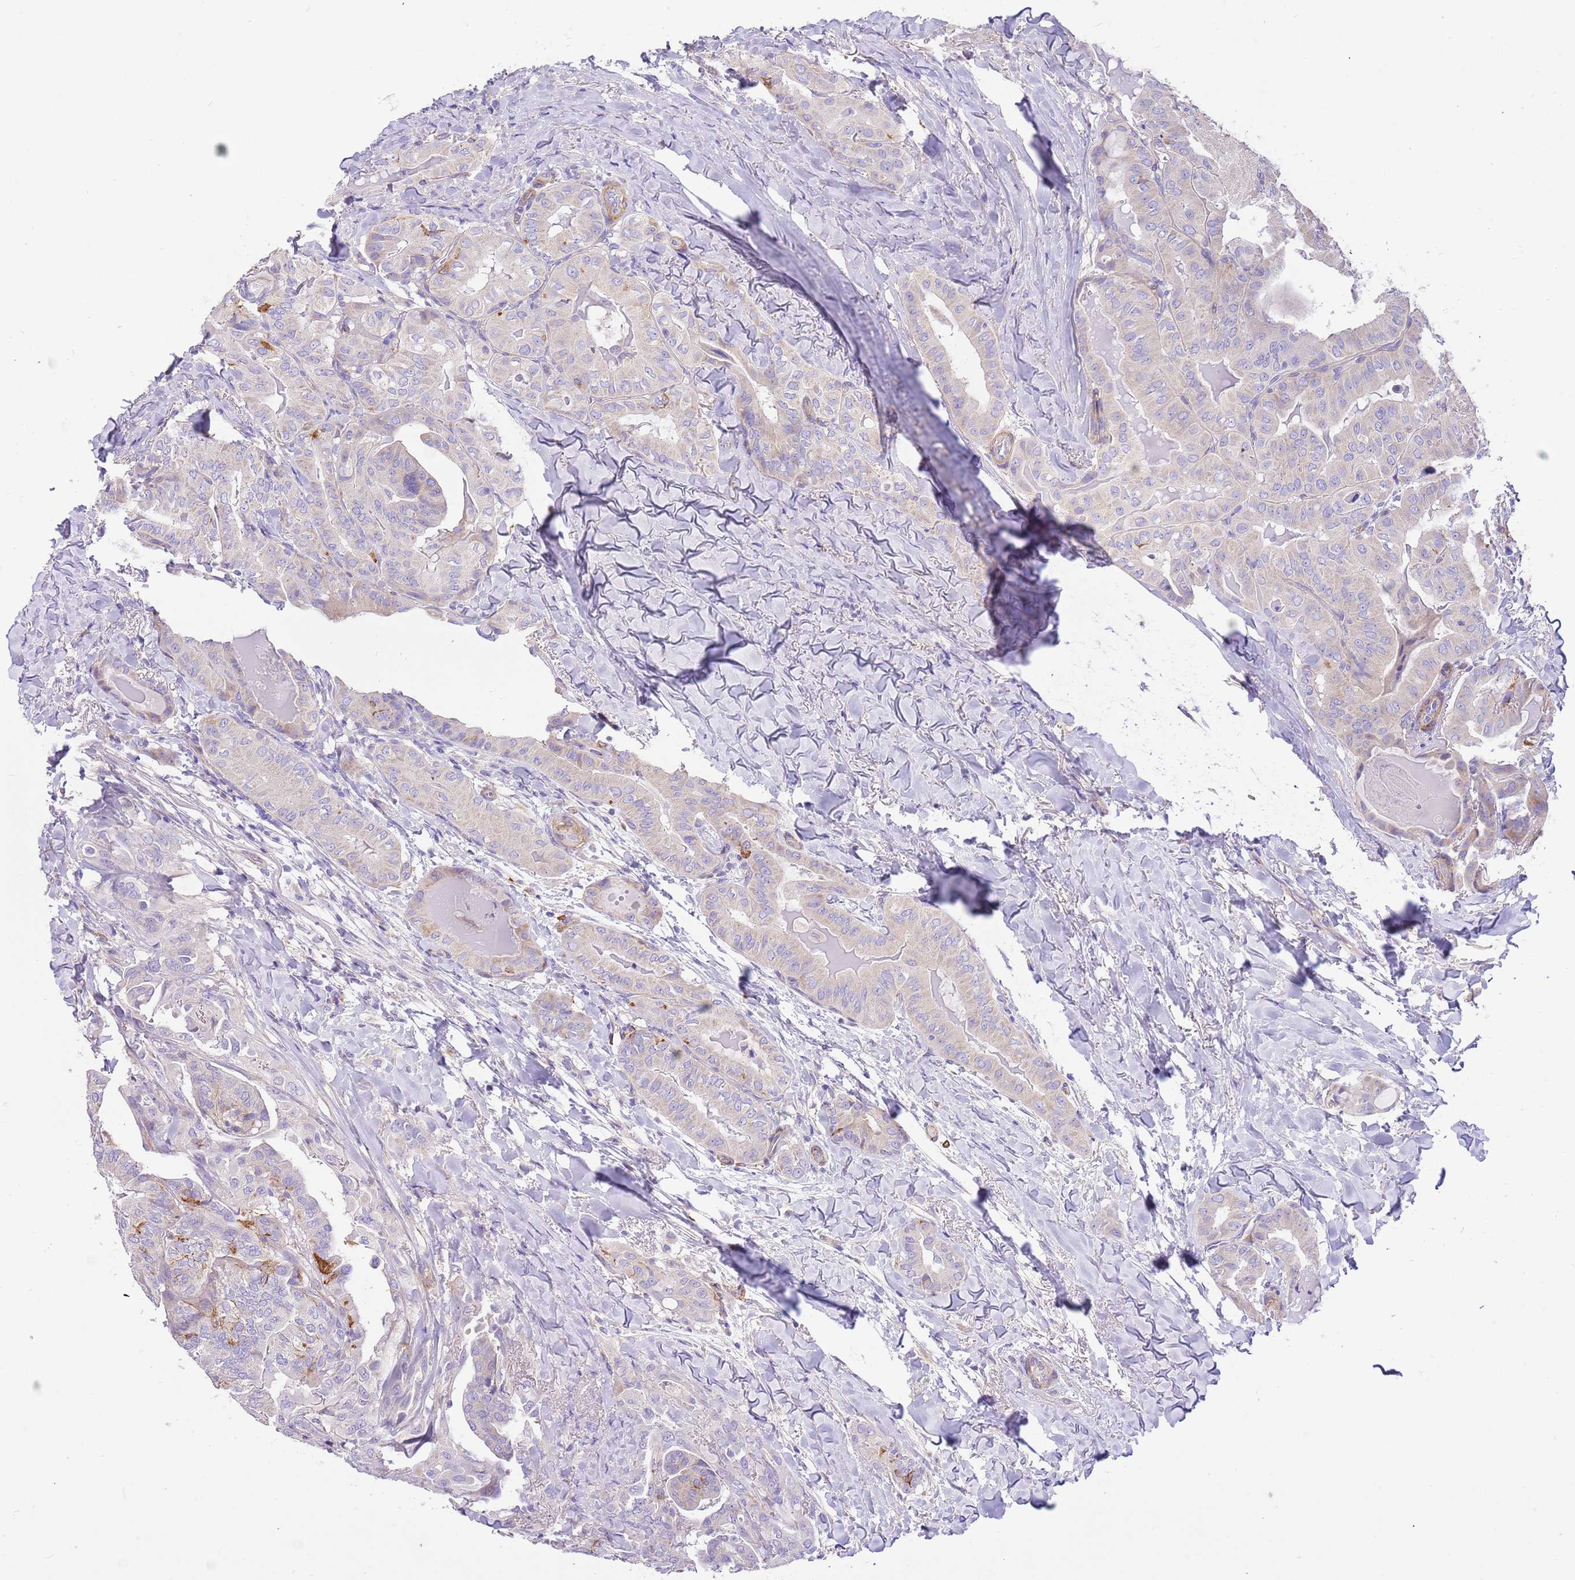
{"staining": {"intensity": "negative", "quantity": "none", "location": "none"}, "tissue": "thyroid cancer", "cell_type": "Tumor cells", "image_type": "cancer", "snomed": [{"axis": "morphology", "description": "Papillary adenocarcinoma, NOS"}, {"axis": "topography", "description": "Thyroid gland"}], "caption": "This is an IHC image of human thyroid papillary adenocarcinoma. There is no expression in tumor cells.", "gene": "SERINC3", "patient": {"sex": "female", "age": 68}}